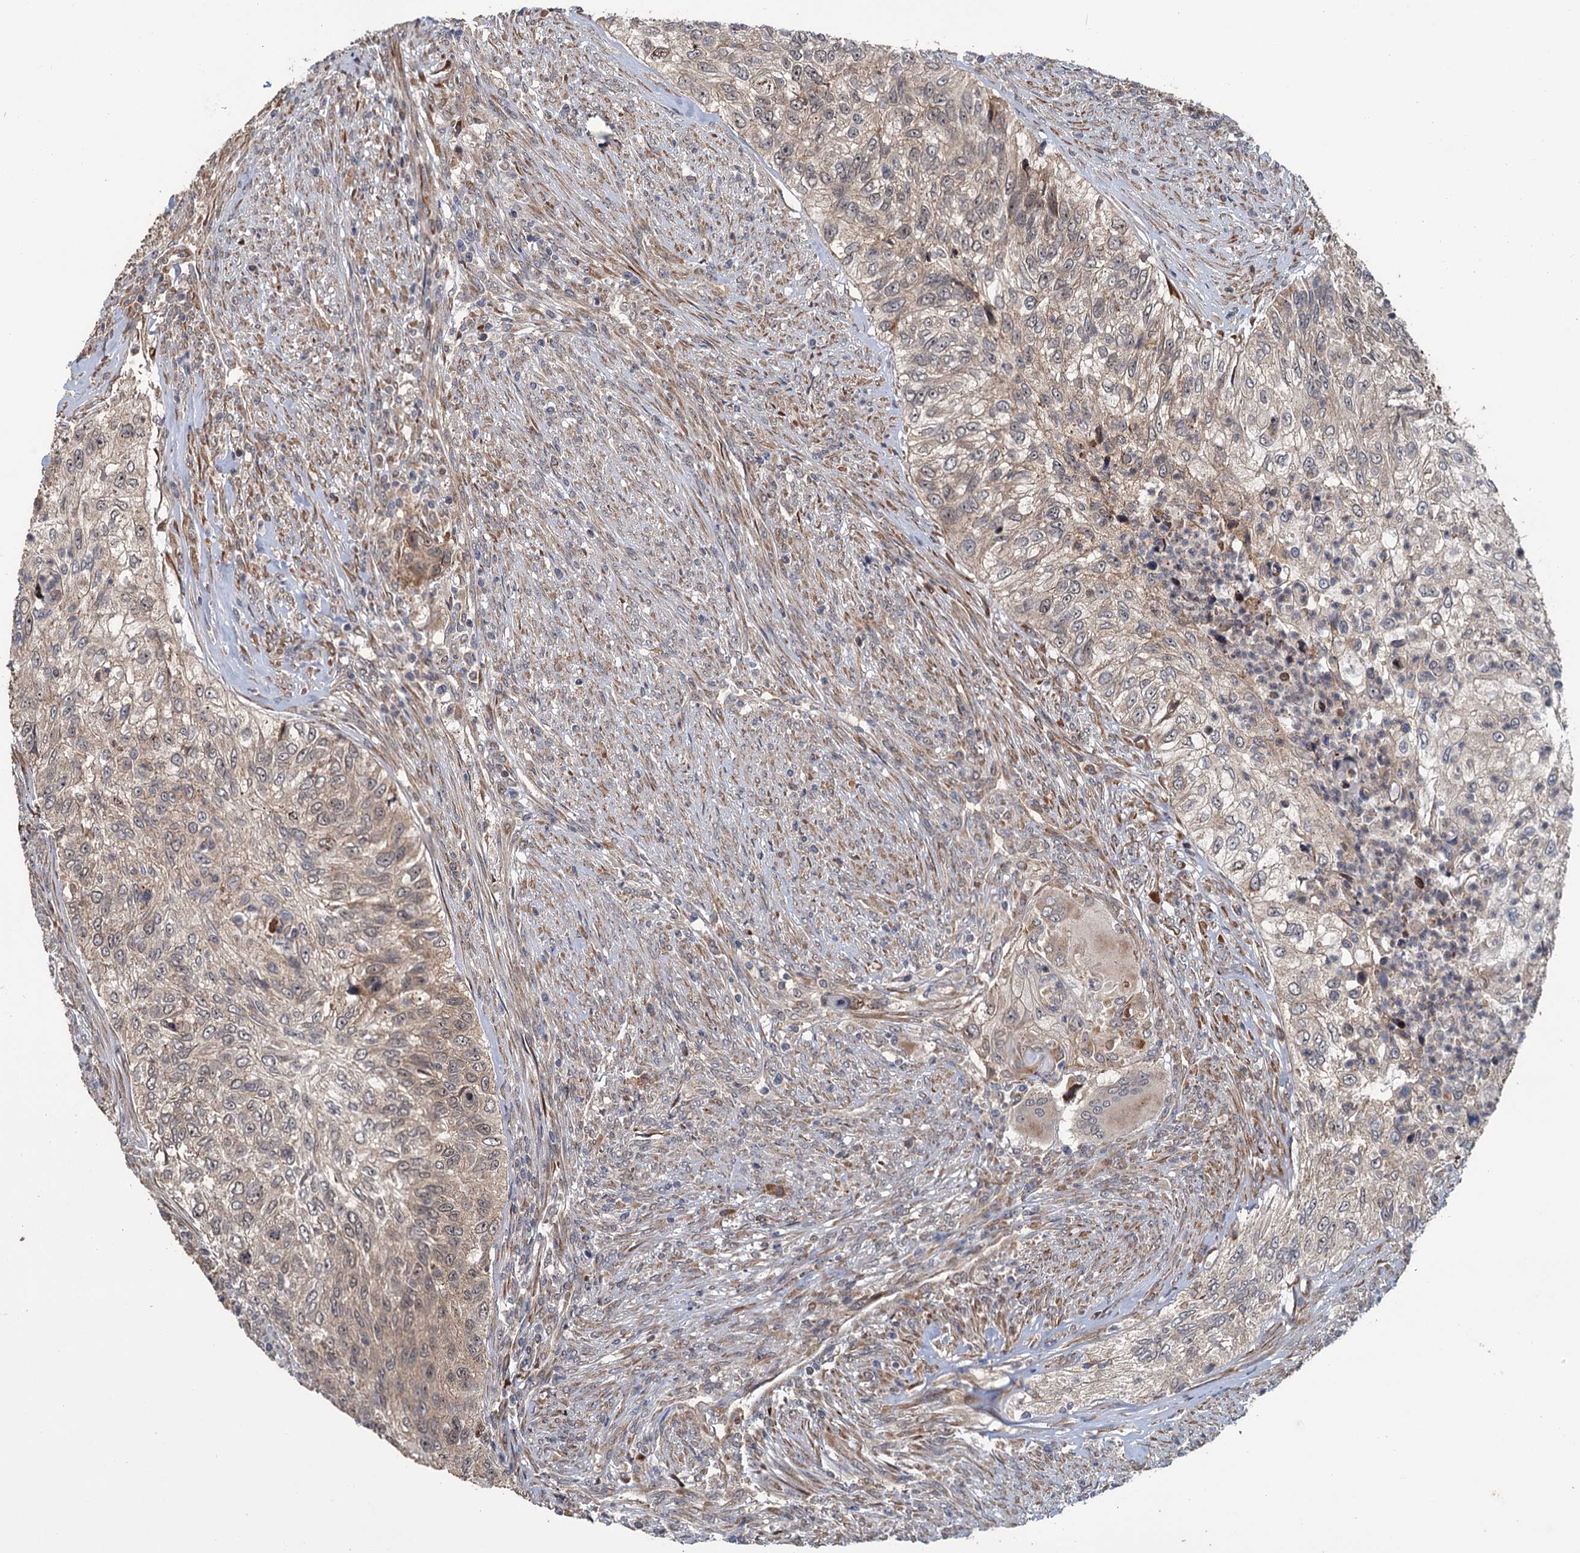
{"staining": {"intensity": "weak", "quantity": ">75%", "location": "cytoplasmic/membranous"}, "tissue": "urothelial cancer", "cell_type": "Tumor cells", "image_type": "cancer", "snomed": [{"axis": "morphology", "description": "Urothelial carcinoma, High grade"}, {"axis": "topography", "description": "Urinary bladder"}], "caption": "IHC photomicrograph of neoplastic tissue: human high-grade urothelial carcinoma stained using immunohistochemistry displays low levels of weak protein expression localized specifically in the cytoplasmic/membranous of tumor cells, appearing as a cytoplasmic/membranous brown color.", "gene": "KANSL2", "patient": {"sex": "female", "age": 60}}